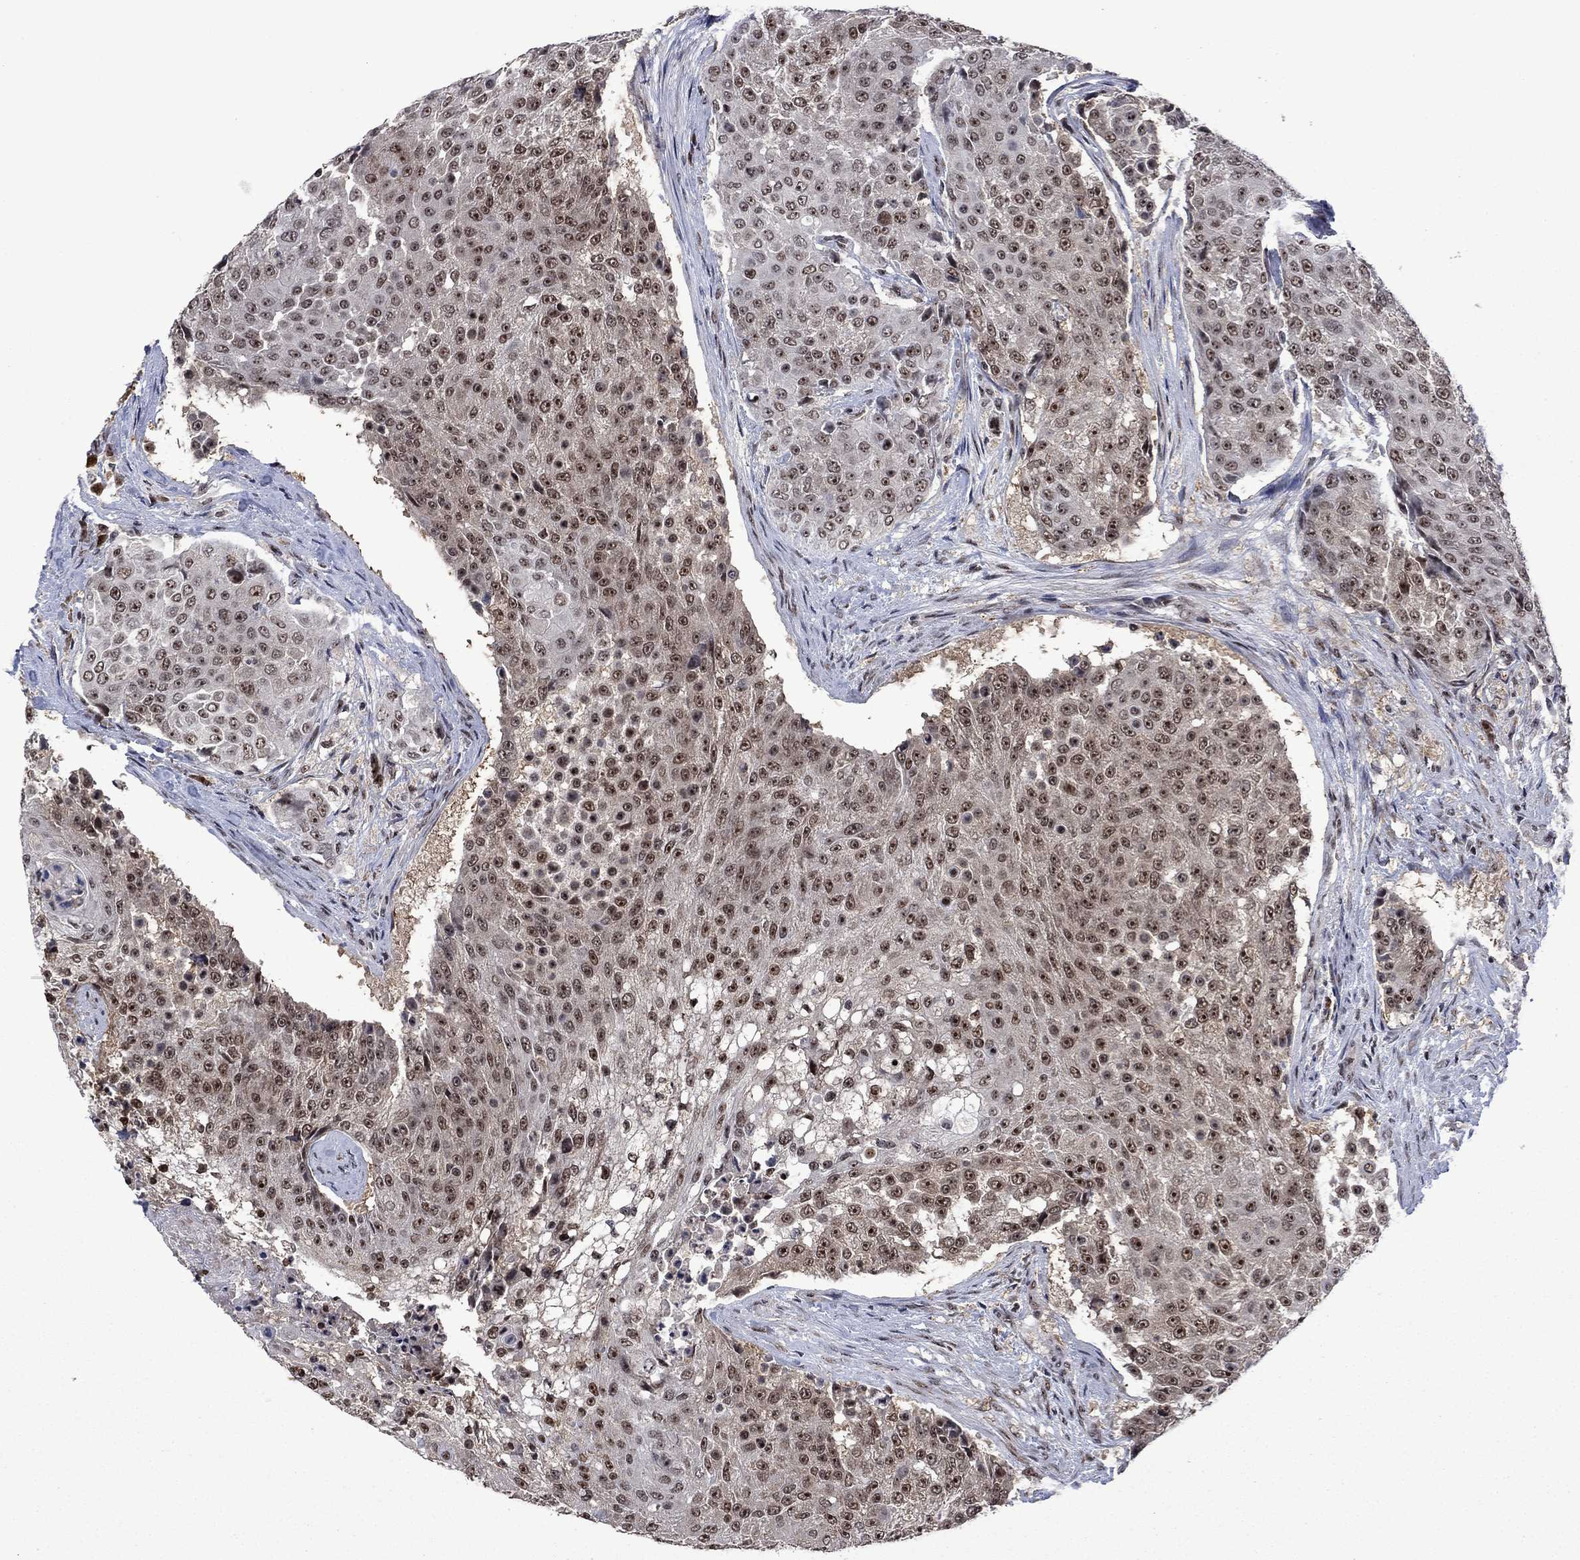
{"staining": {"intensity": "moderate", "quantity": "25%-75%", "location": "nuclear"}, "tissue": "urothelial cancer", "cell_type": "Tumor cells", "image_type": "cancer", "snomed": [{"axis": "morphology", "description": "Urothelial carcinoma, High grade"}, {"axis": "topography", "description": "Urinary bladder"}], "caption": "Tumor cells demonstrate moderate nuclear positivity in about 25%-75% of cells in urothelial carcinoma (high-grade).", "gene": "FBL", "patient": {"sex": "female", "age": 63}}